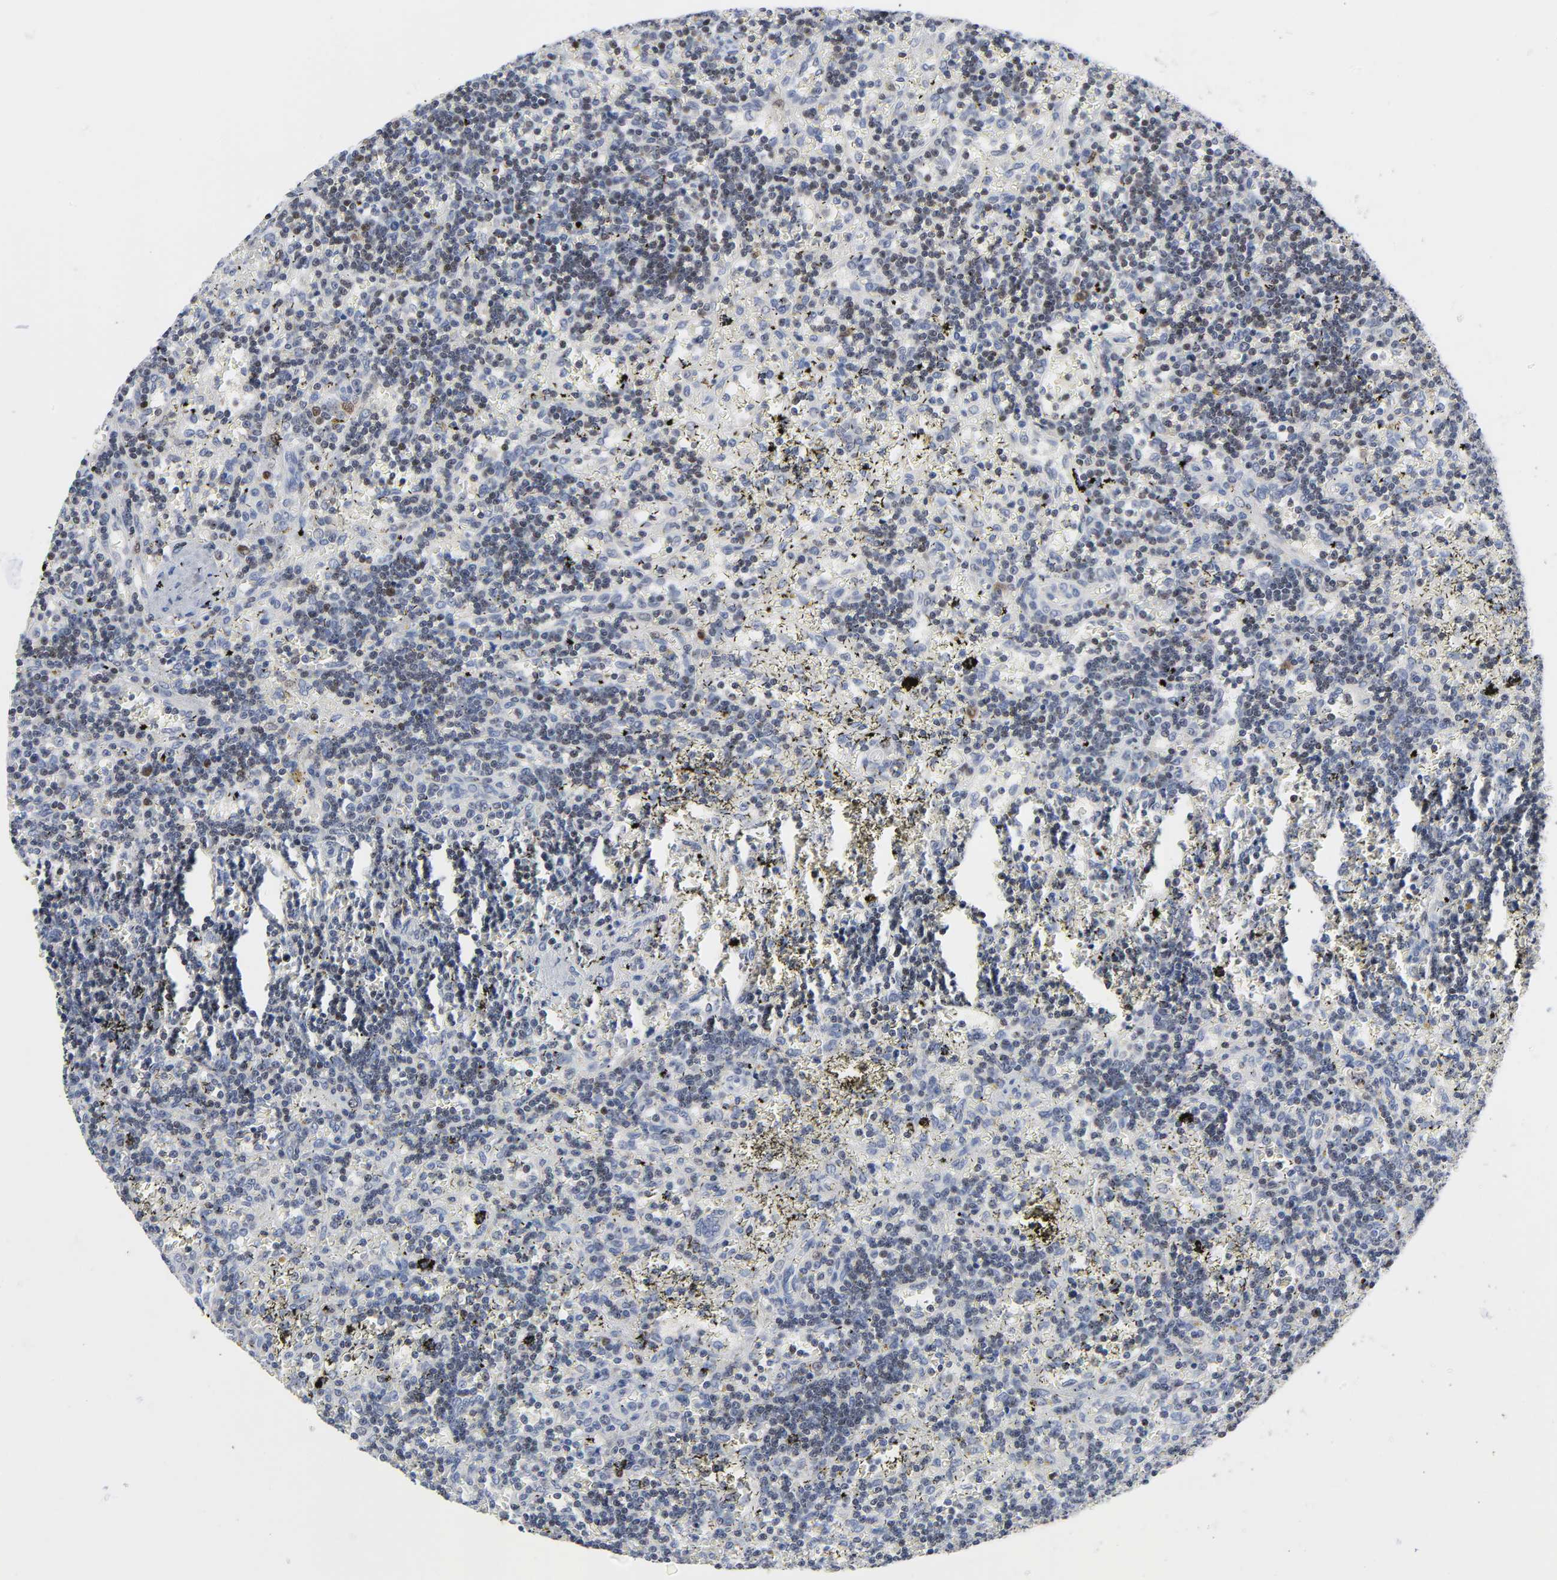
{"staining": {"intensity": "negative", "quantity": "none", "location": "none"}, "tissue": "lymphoma", "cell_type": "Tumor cells", "image_type": "cancer", "snomed": [{"axis": "morphology", "description": "Malignant lymphoma, non-Hodgkin's type, Low grade"}, {"axis": "topography", "description": "Spleen"}], "caption": "The image shows no significant staining in tumor cells of lymphoma.", "gene": "WEE1", "patient": {"sex": "male", "age": 60}}